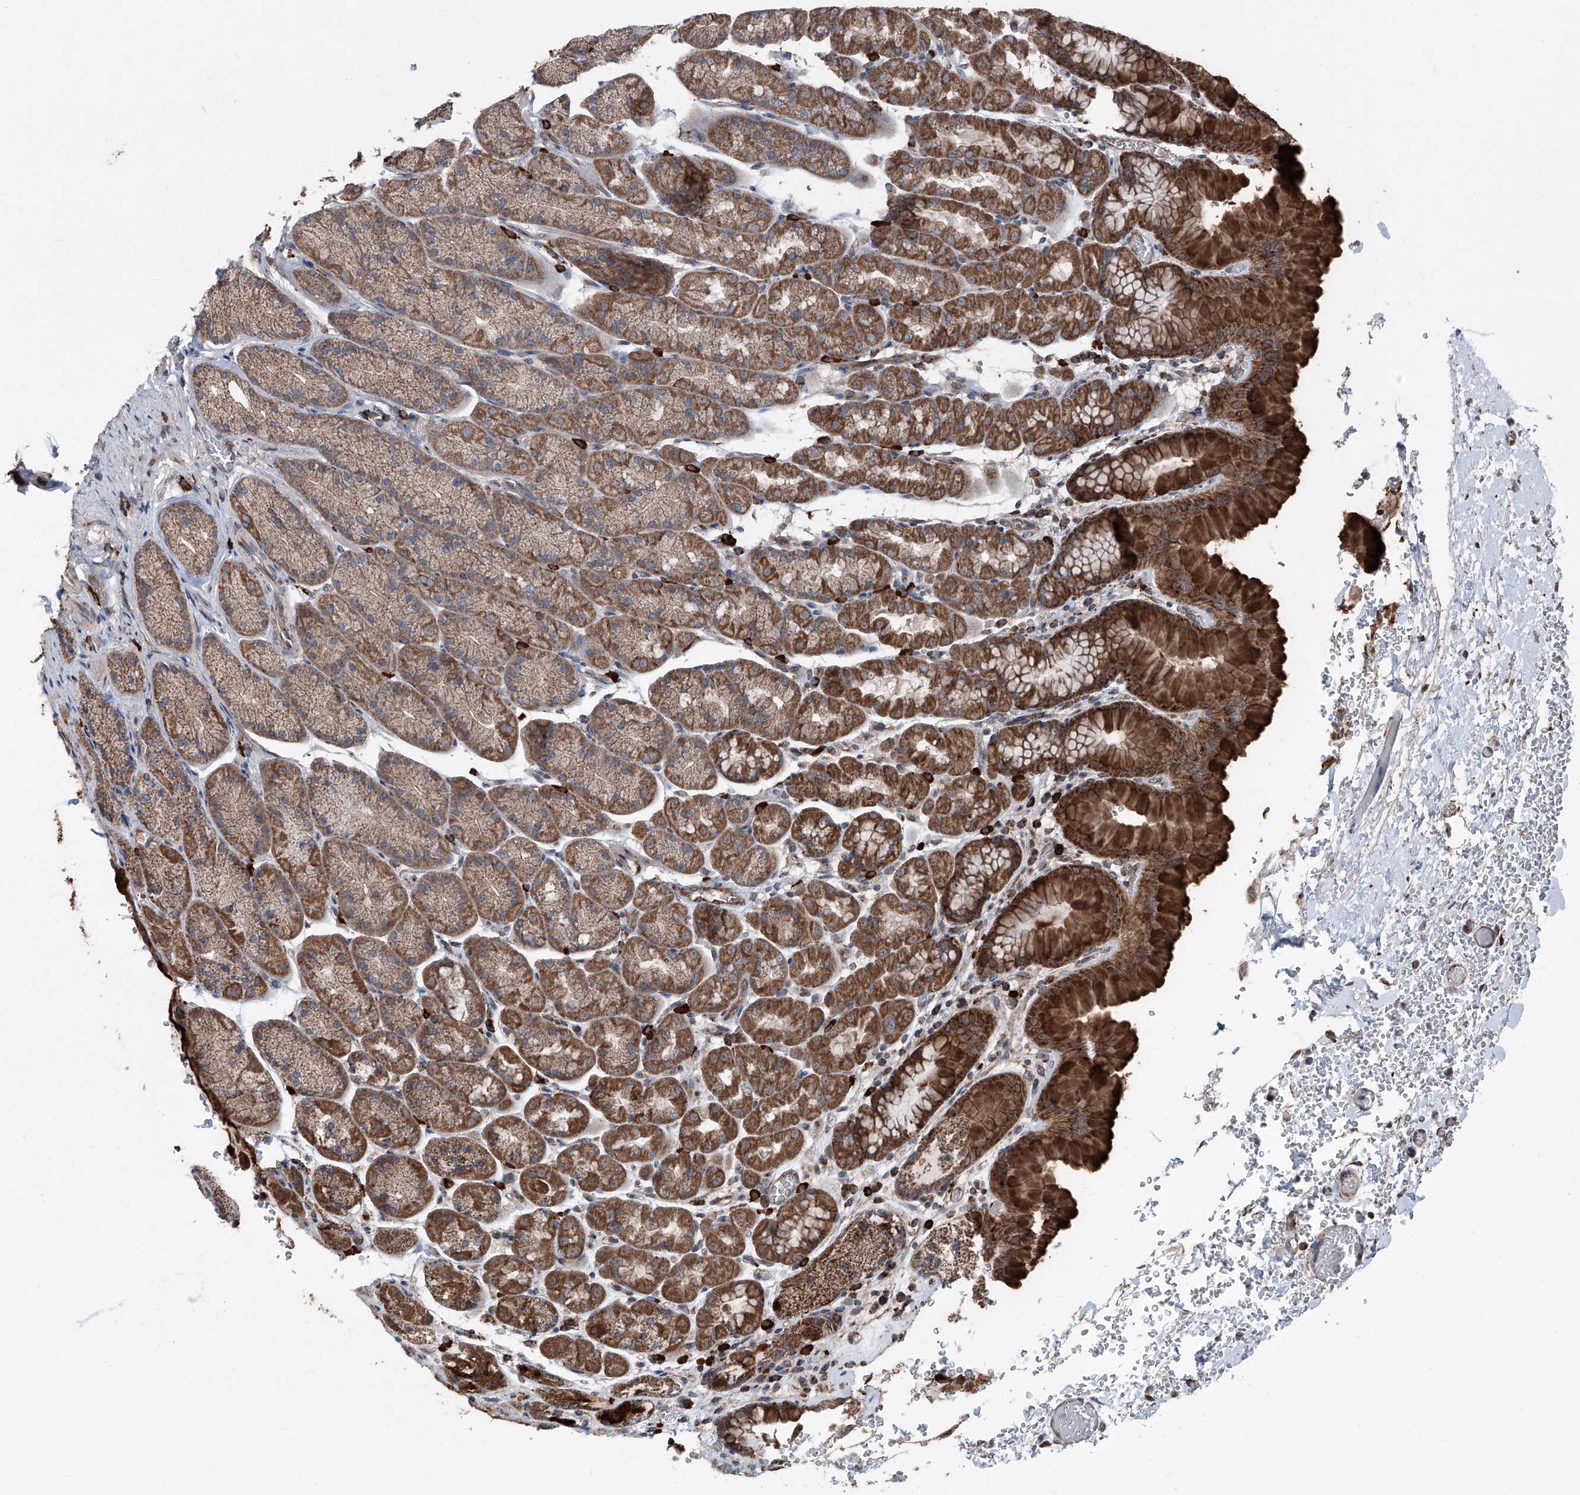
{"staining": {"intensity": "strong", "quantity": "25%-75%", "location": "cytoplasmic/membranous"}, "tissue": "stomach", "cell_type": "Glandular cells", "image_type": "normal", "snomed": [{"axis": "morphology", "description": "Normal tissue, NOS"}, {"axis": "topography", "description": "Stomach"}], "caption": "A brown stain labels strong cytoplasmic/membranous expression of a protein in glandular cells of benign stomach.", "gene": "LIMK1", "patient": {"sex": "male", "age": 42}}